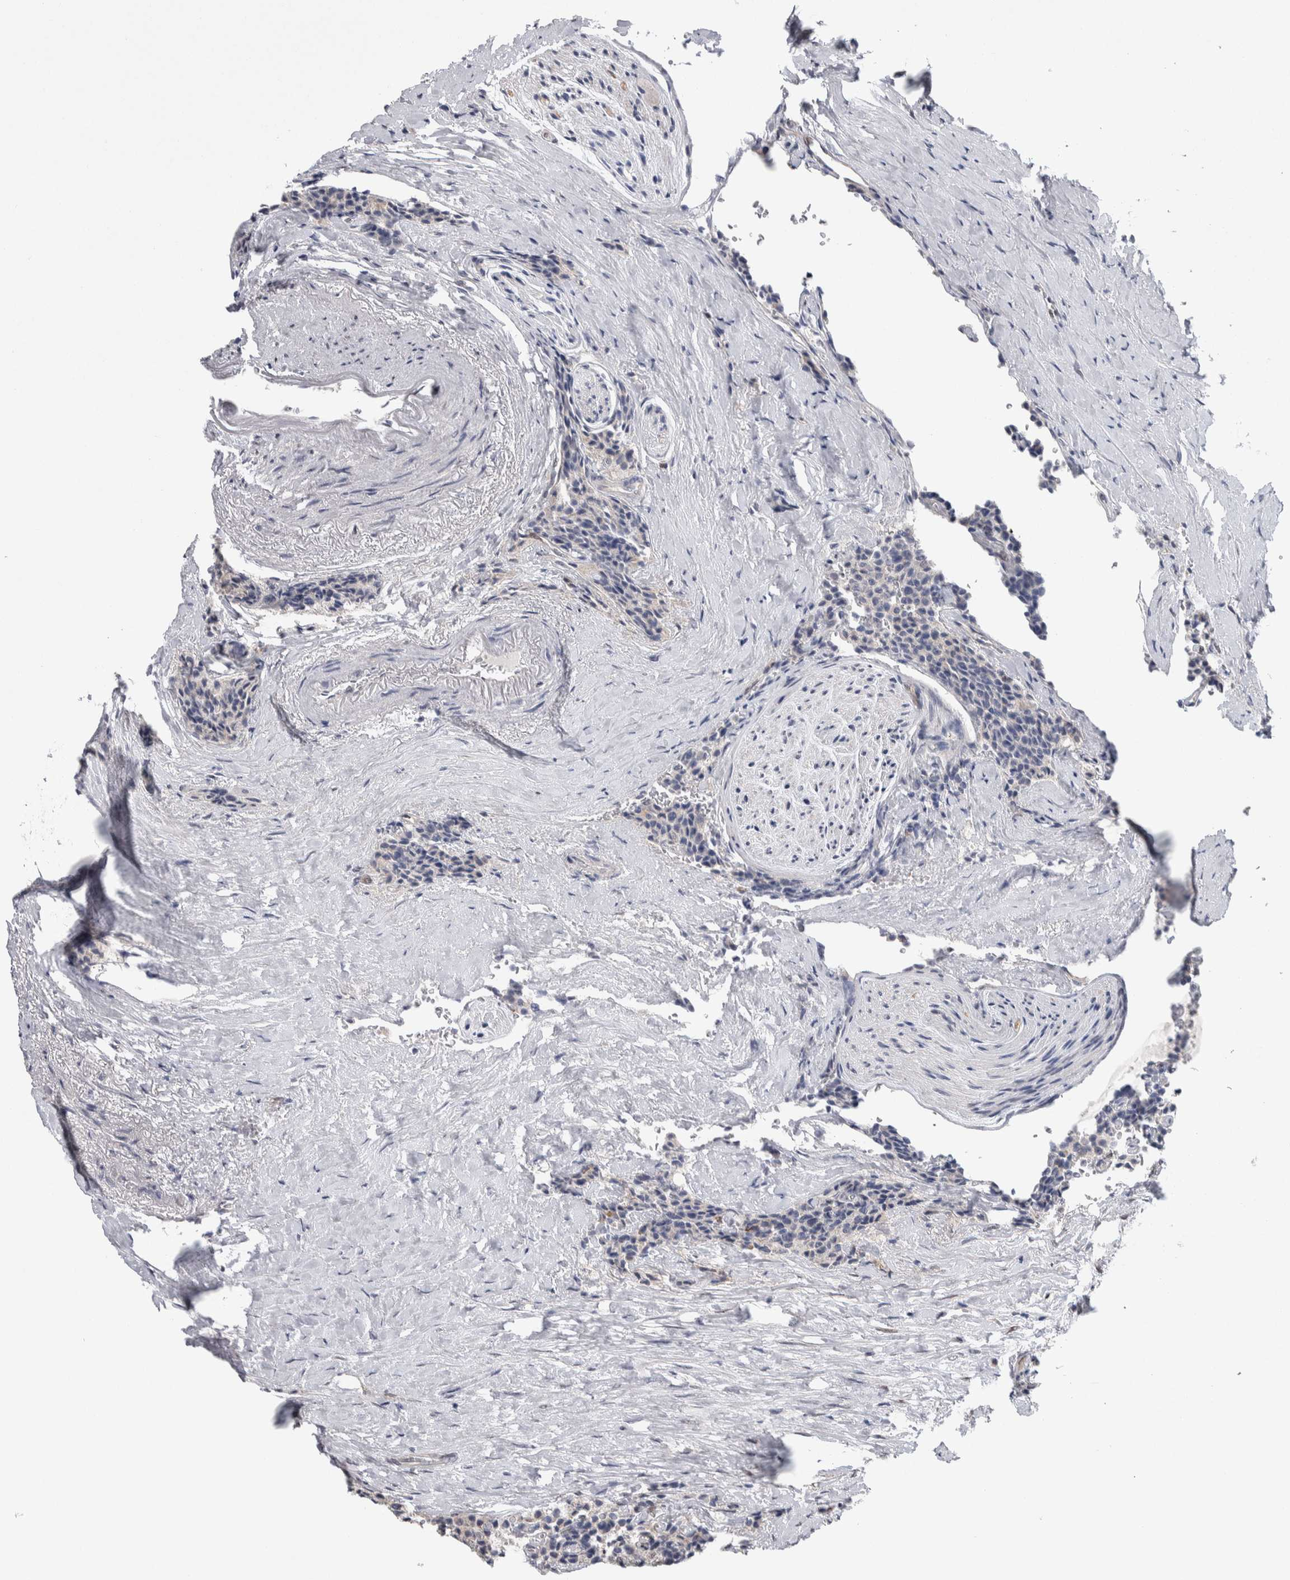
{"staining": {"intensity": "negative", "quantity": "none", "location": "none"}, "tissue": "carcinoid", "cell_type": "Tumor cells", "image_type": "cancer", "snomed": [{"axis": "morphology", "description": "Carcinoid, malignant, NOS"}, {"axis": "topography", "description": "Colon"}], "caption": "An IHC histopathology image of malignant carcinoid is shown. There is no staining in tumor cells of malignant carcinoid.", "gene": "TAX1BP1", "patient": {"sex": "female", "age": 61}}